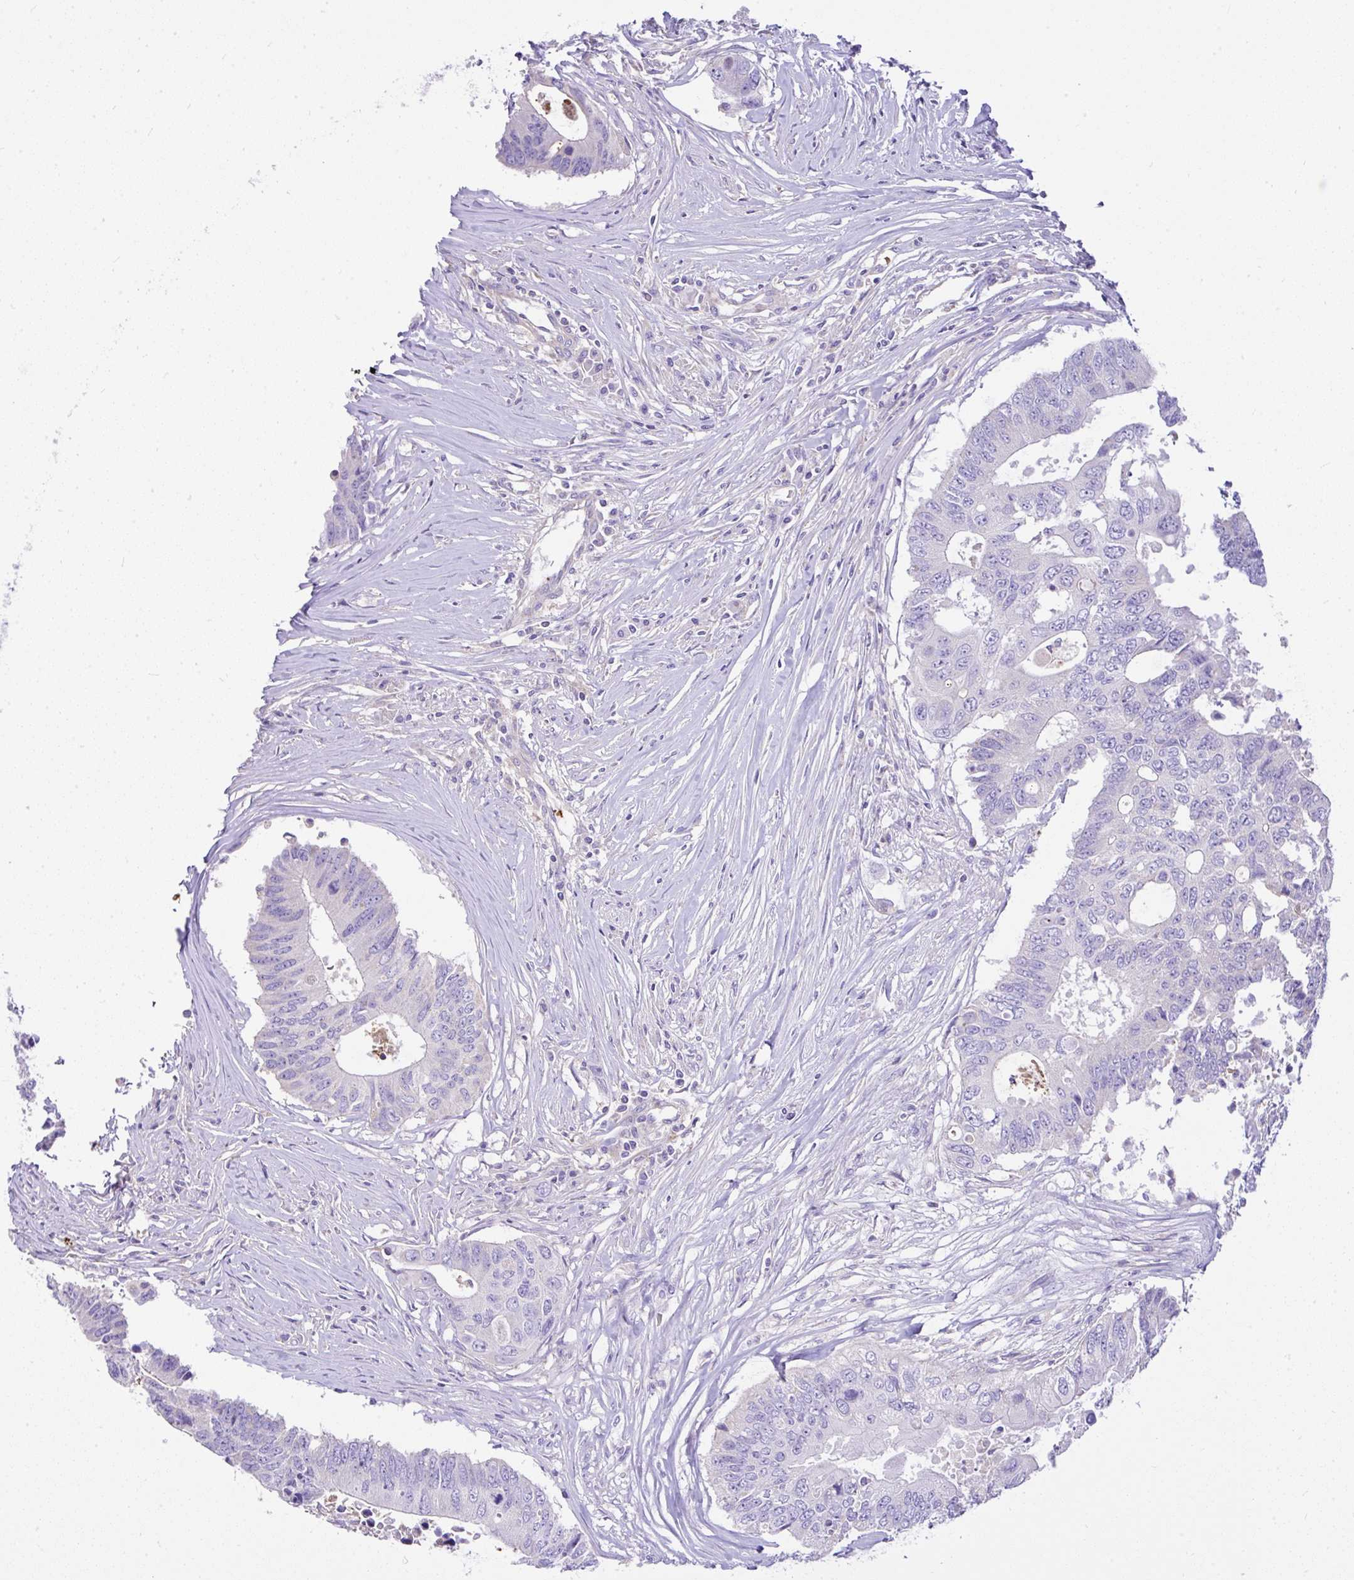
{"staining": {"intensity": "negative", "quantity": "none", "location": "none"}, "tissue": "colorectal cancer", "cell_type": "Tumor cells", "image_type": "cancer", "snomed": [{"axis": "morphology", "description": "Adenocarcinoma, NOS"}, {"axis": "topography", "description": "Colon"}], "caption": "Colorectal adenocarcinoma was stained to show a protein in brown. There is no significant staining in tumor cells.", "gene": "CCDC142", "patient": {"sex": "male", "age": 71}}